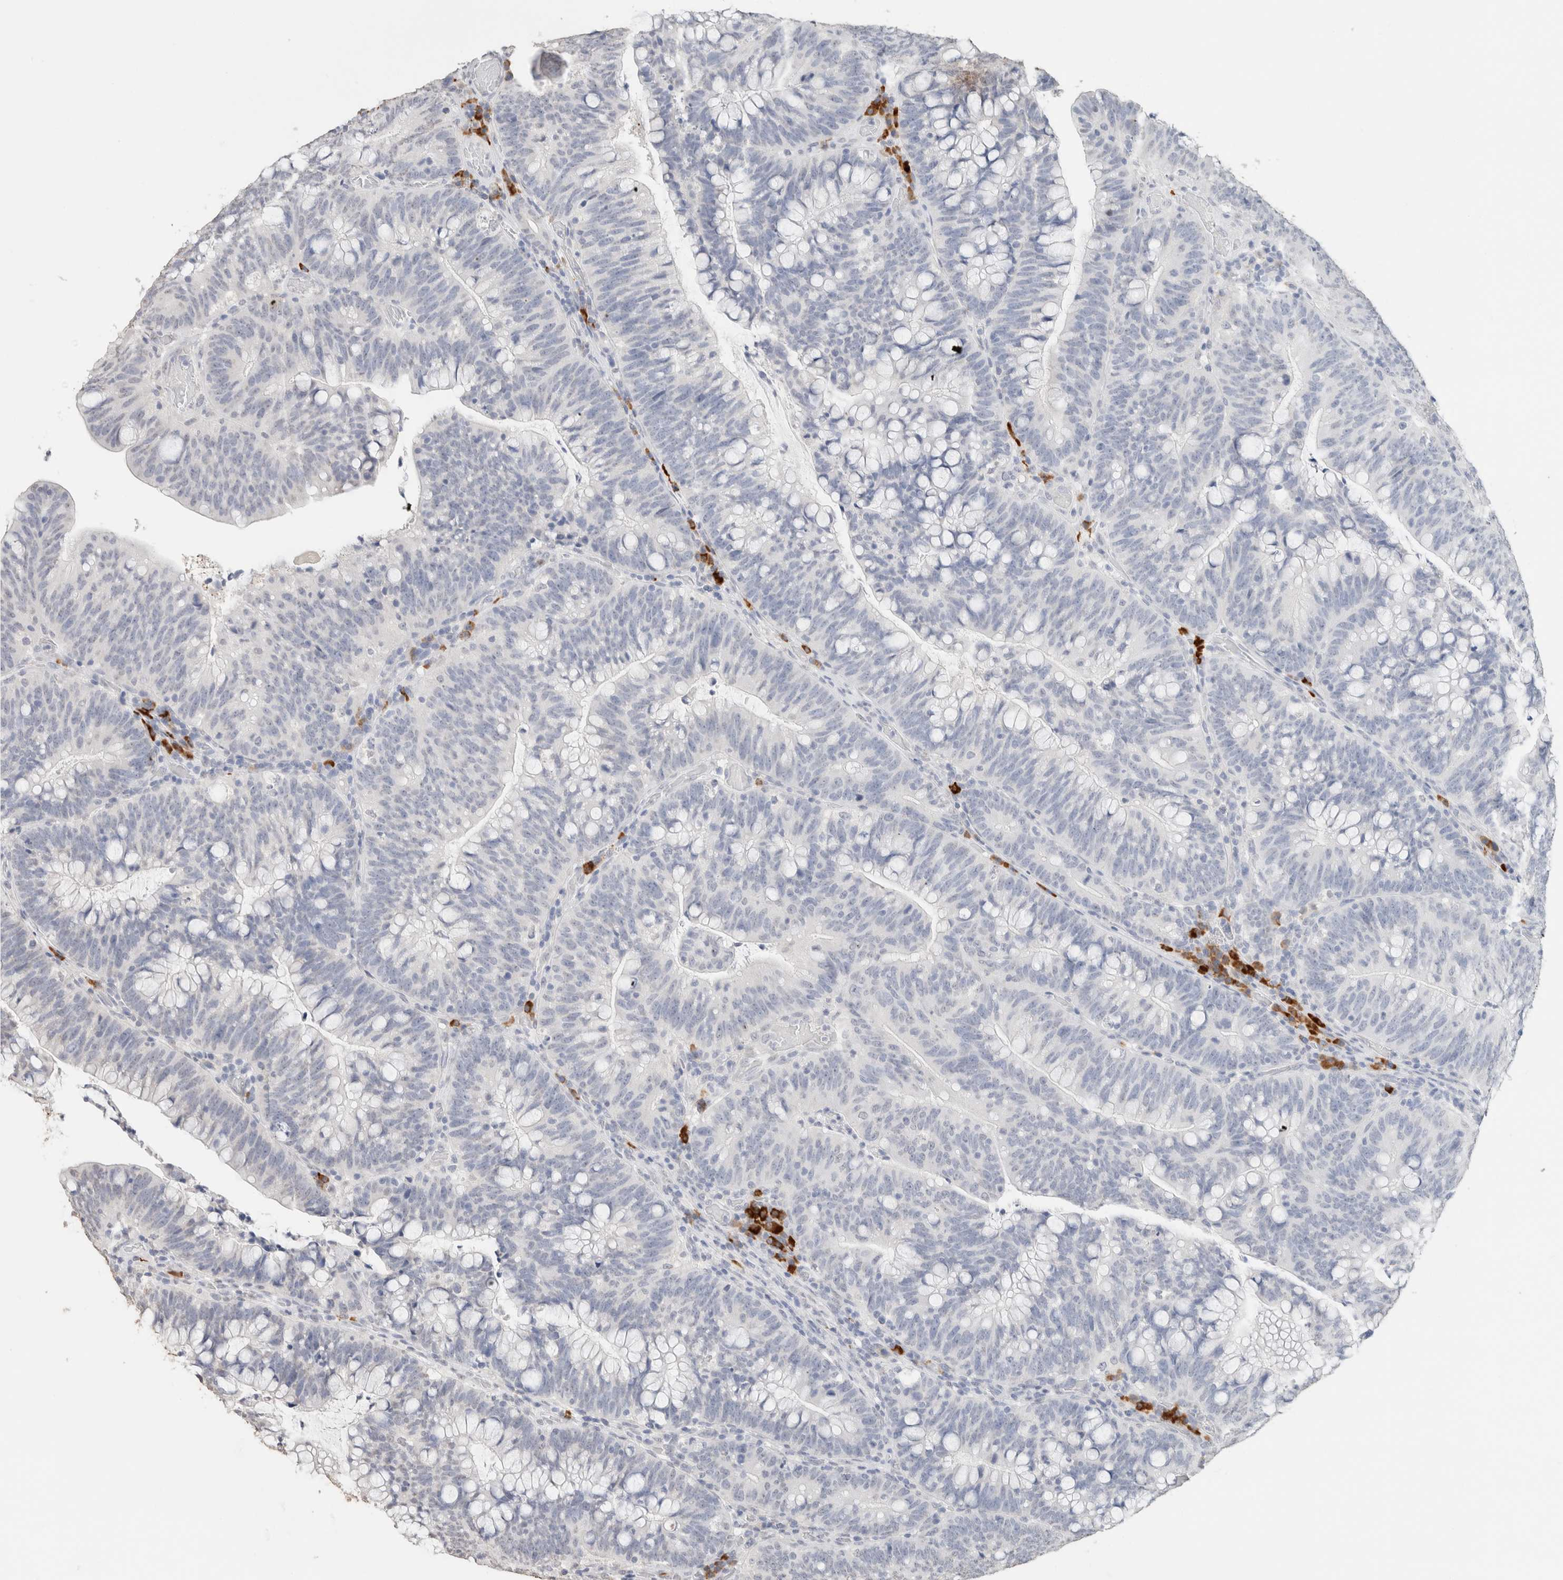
{"staining": {"intensity": "negative", "quantity": "none", "location": "none"}, "tissue": "colorectal cancer", "cell_type": "Tumor cells", "image_type": "cancer", "snomed": [{"axis": "morphology", "description": "Adenocarcinoma, NOS"}, {"axis": "topography", "description": "Colon"}], "caption": "This is an immunohistochemistry micrograph of colorectal adenocarcinoma. There is no expression in tumor cells.", "gene": "CD80", "patient": {"sex": "female", "age": 66}}